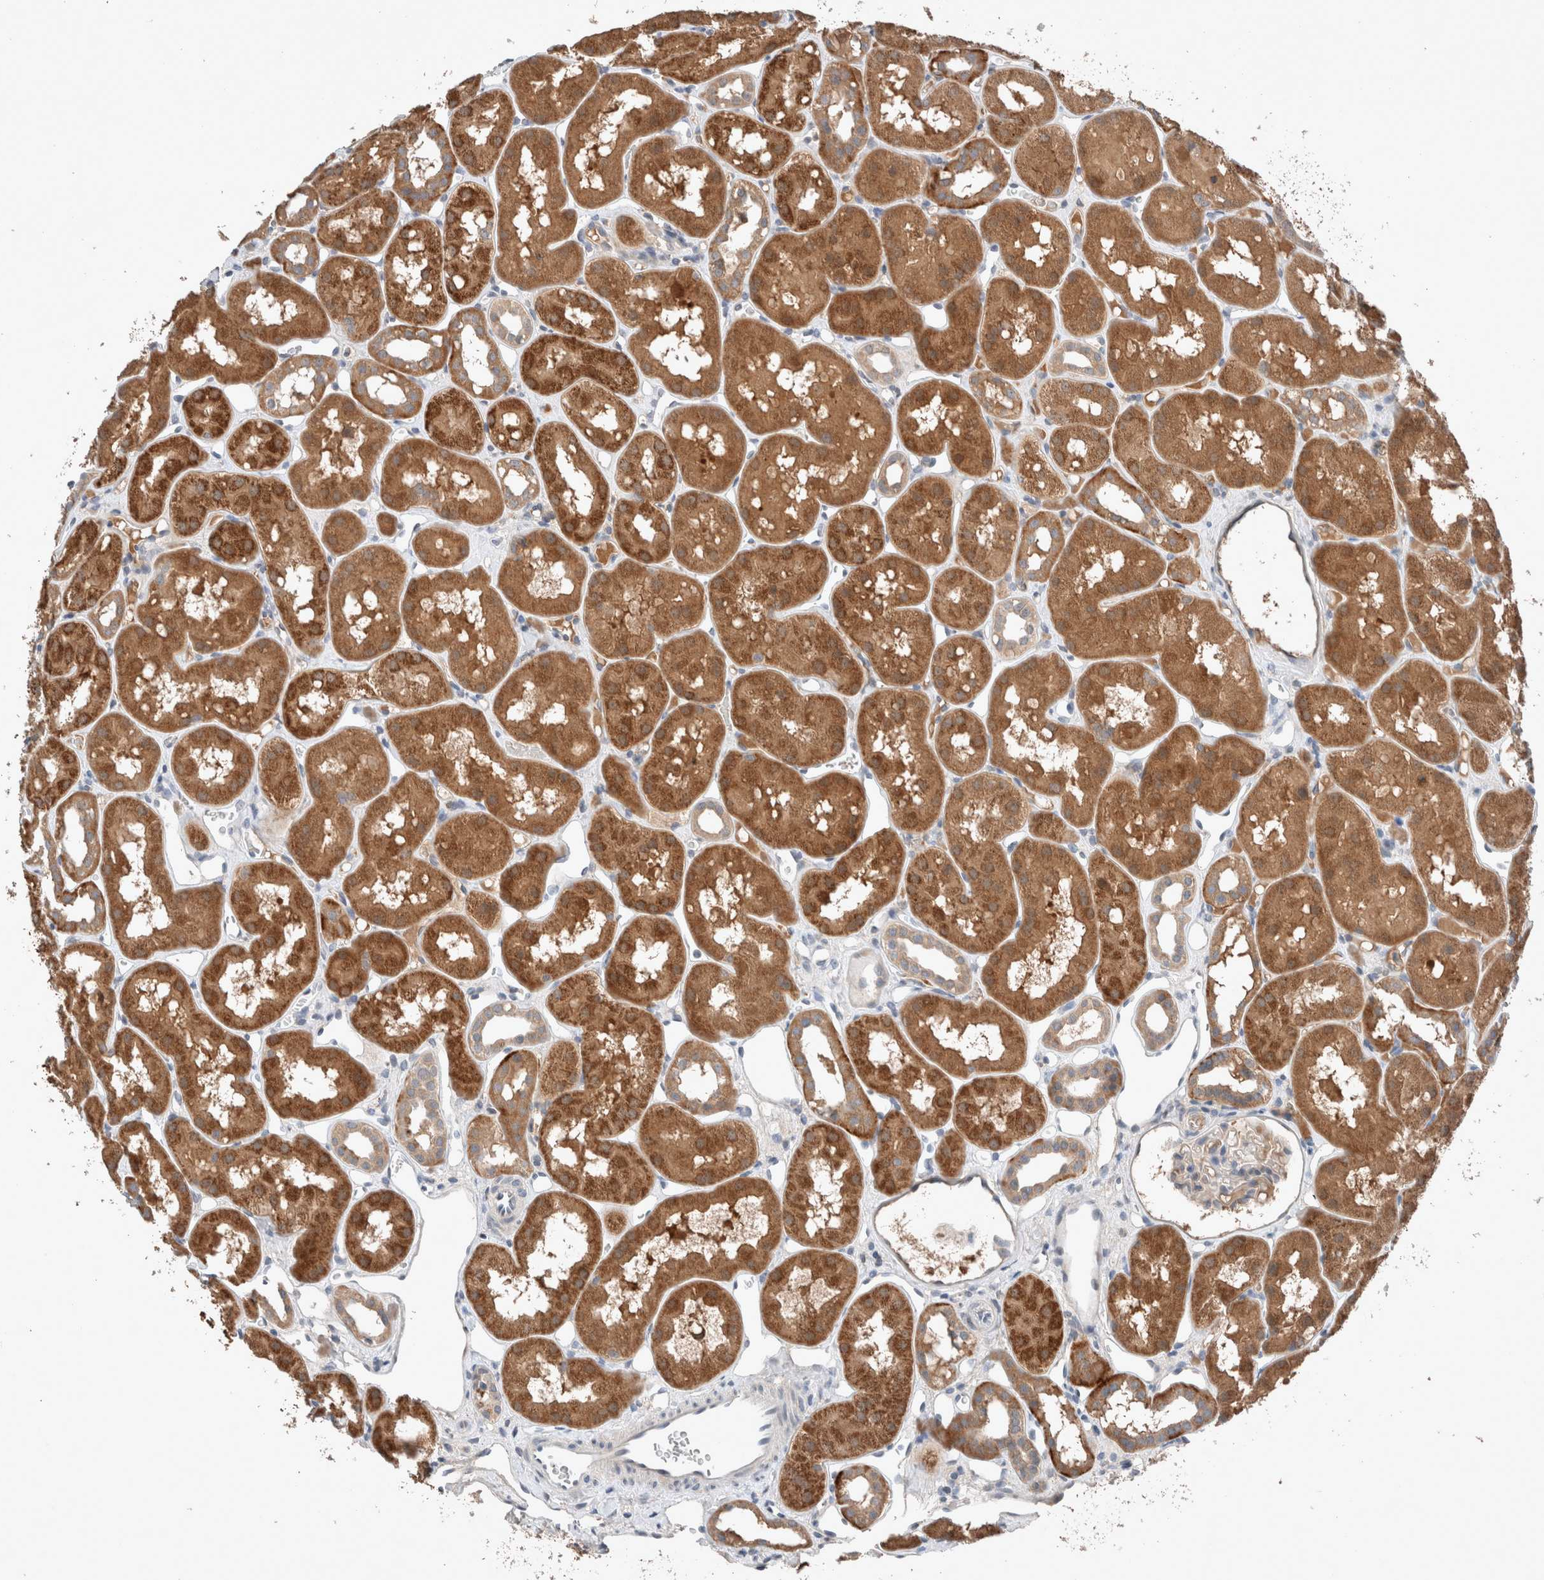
{"staining": {"intensity": "negative", "quantity": "none", "location": "none"}, "tissue": "kidney", "cell_type": "Cells in glomeruli", "image_type": "normal", "snomed": [{"axis": "morphology", "description": "Normal tissue, NOS"}, {"axis": "topography", "description": "Kidney"}], "caption": "The IHC photomicrograph has no significant positivity in cells in glomeruli of kidney.", "gene": "UGCG", "patient": {"sex": "male", "age": 16}}